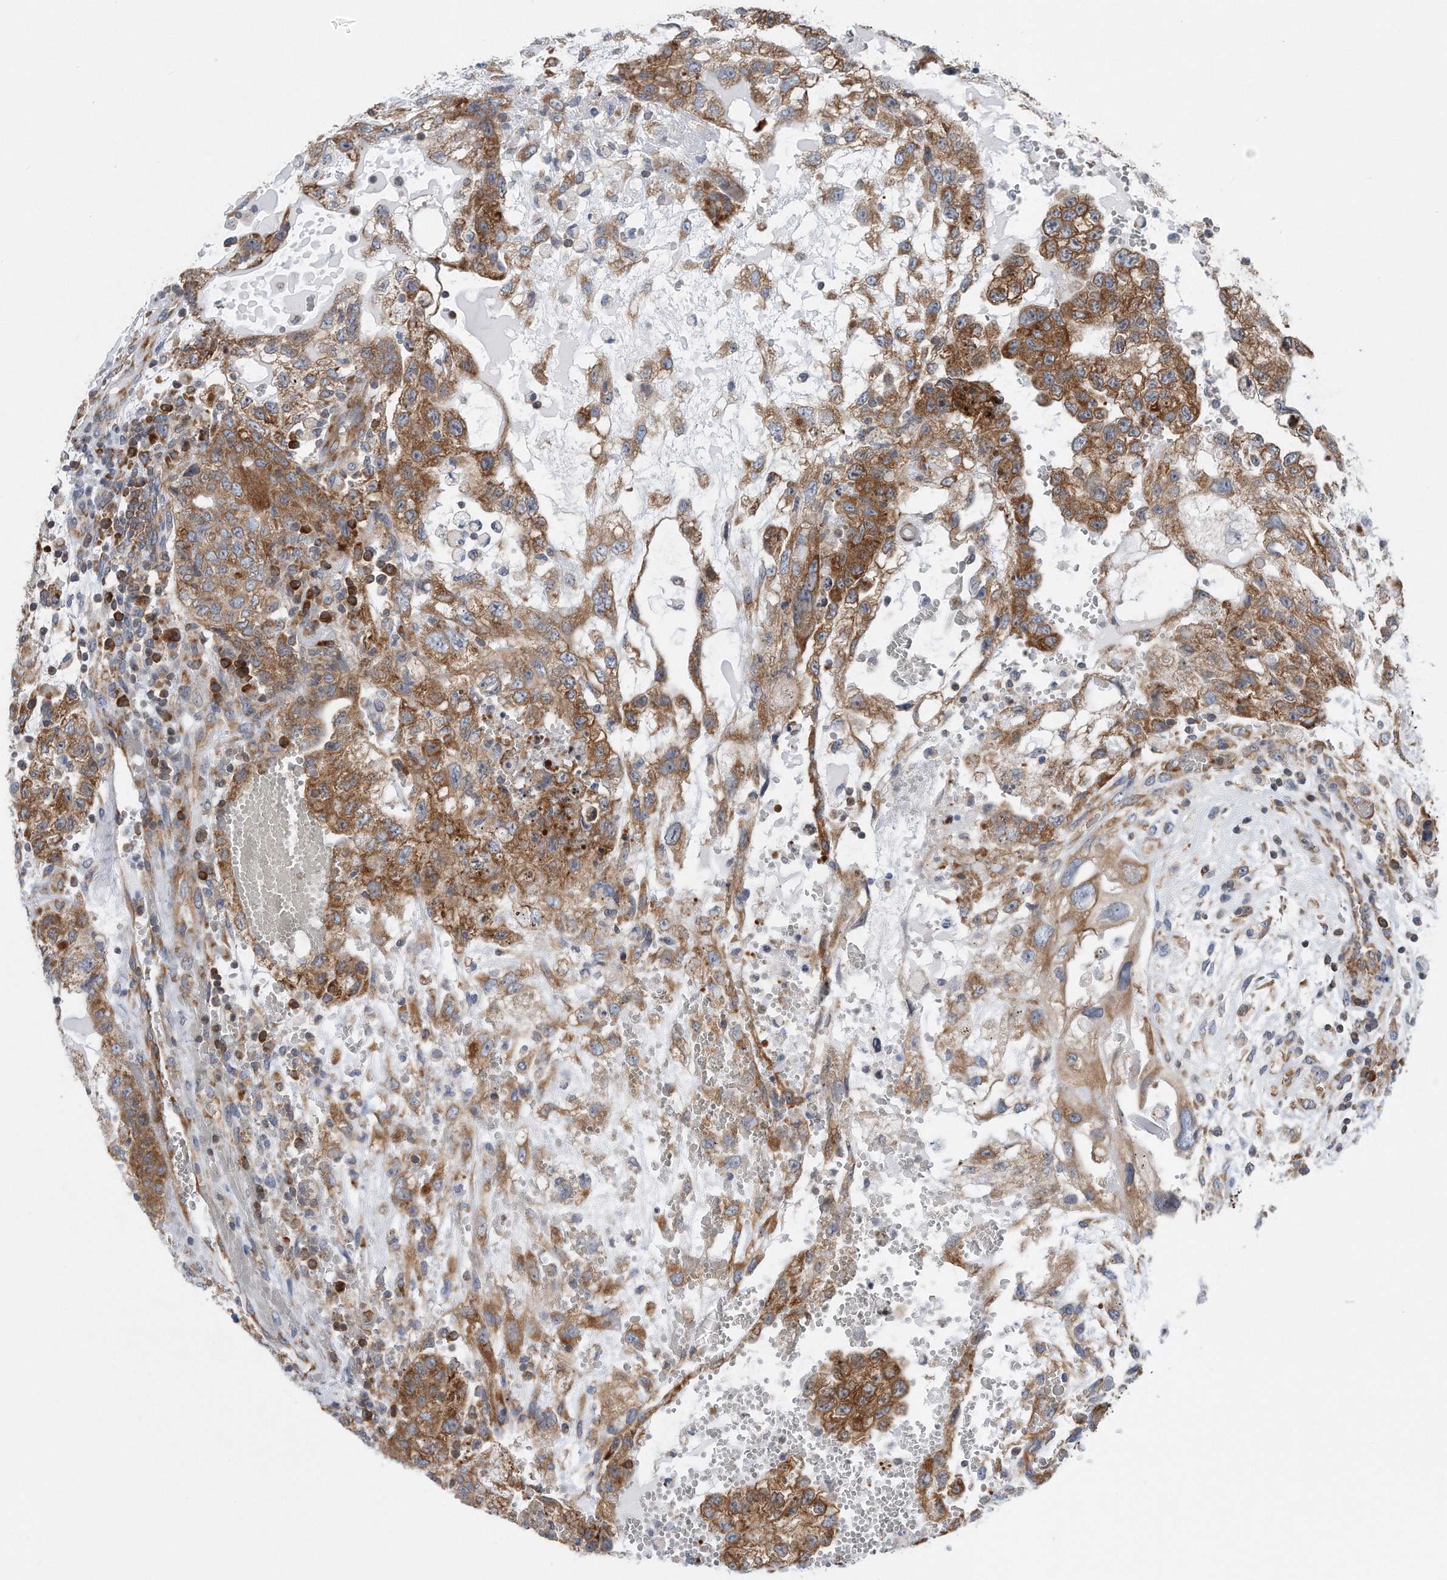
{"staining": {"intensity": "moderate", "quantity": ">75%", "location": "cytoplasmic/membranous"}, "tissue": "testis cancer", "cell_type": "Tumor cells", "image_type": "cancer", "snomed": [{"axis": "morphology", "description": "Carcinoma, Embryonal, NOS"}, {"axis": "topography", "description": "Testis"}], "caption": "Human embryonal carcinoma (testis) stained with a brown dye demonstrates moderate cytoplasmic/membranous positive expression in about >75% of tumor cells.", "gene": "RPL26L1", "patient": {"sex": "male", "age": 36}}